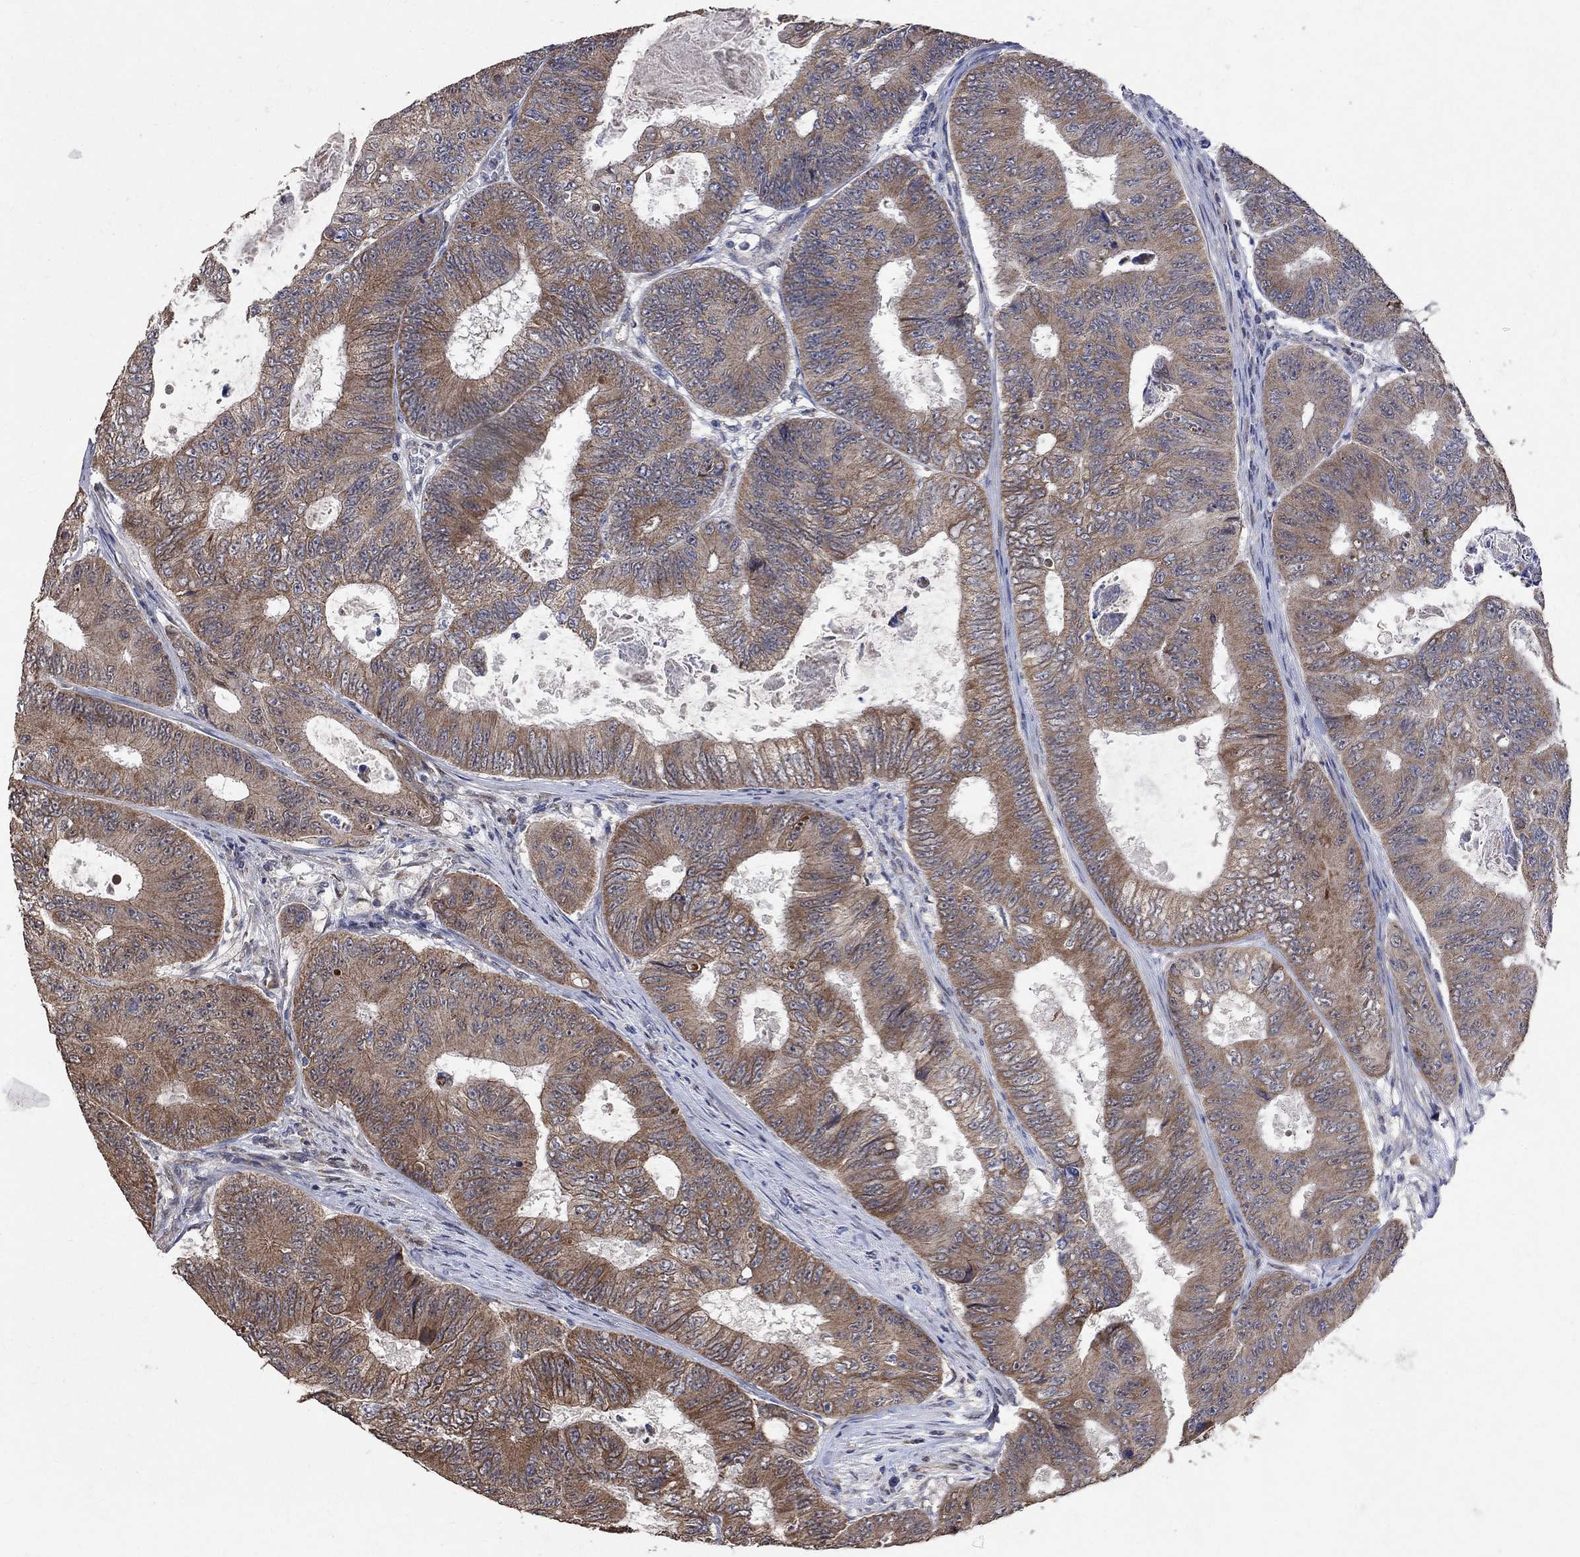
{"staining": {"intensity": "moderate", "quantity": ">75%", "location": "cytoplasmic/membranous"}, "tissue": "colorectal cancer", "cell_type": "Tumor cells", "image_type": "cancer", "snomed": [{"axis": "morphology", "description": "Adenocarcinoma, NOS"}, {"axis": "topography", "description": "Colon"}], "caption": "Human colorectal cancer stained with a brown dye demonstrates moderate cytoplasmic/membranous positive positivity in about >75% of tumor cells.", "gene": "ANKRA2", "patient": {"sex": "female", "age": 48}}